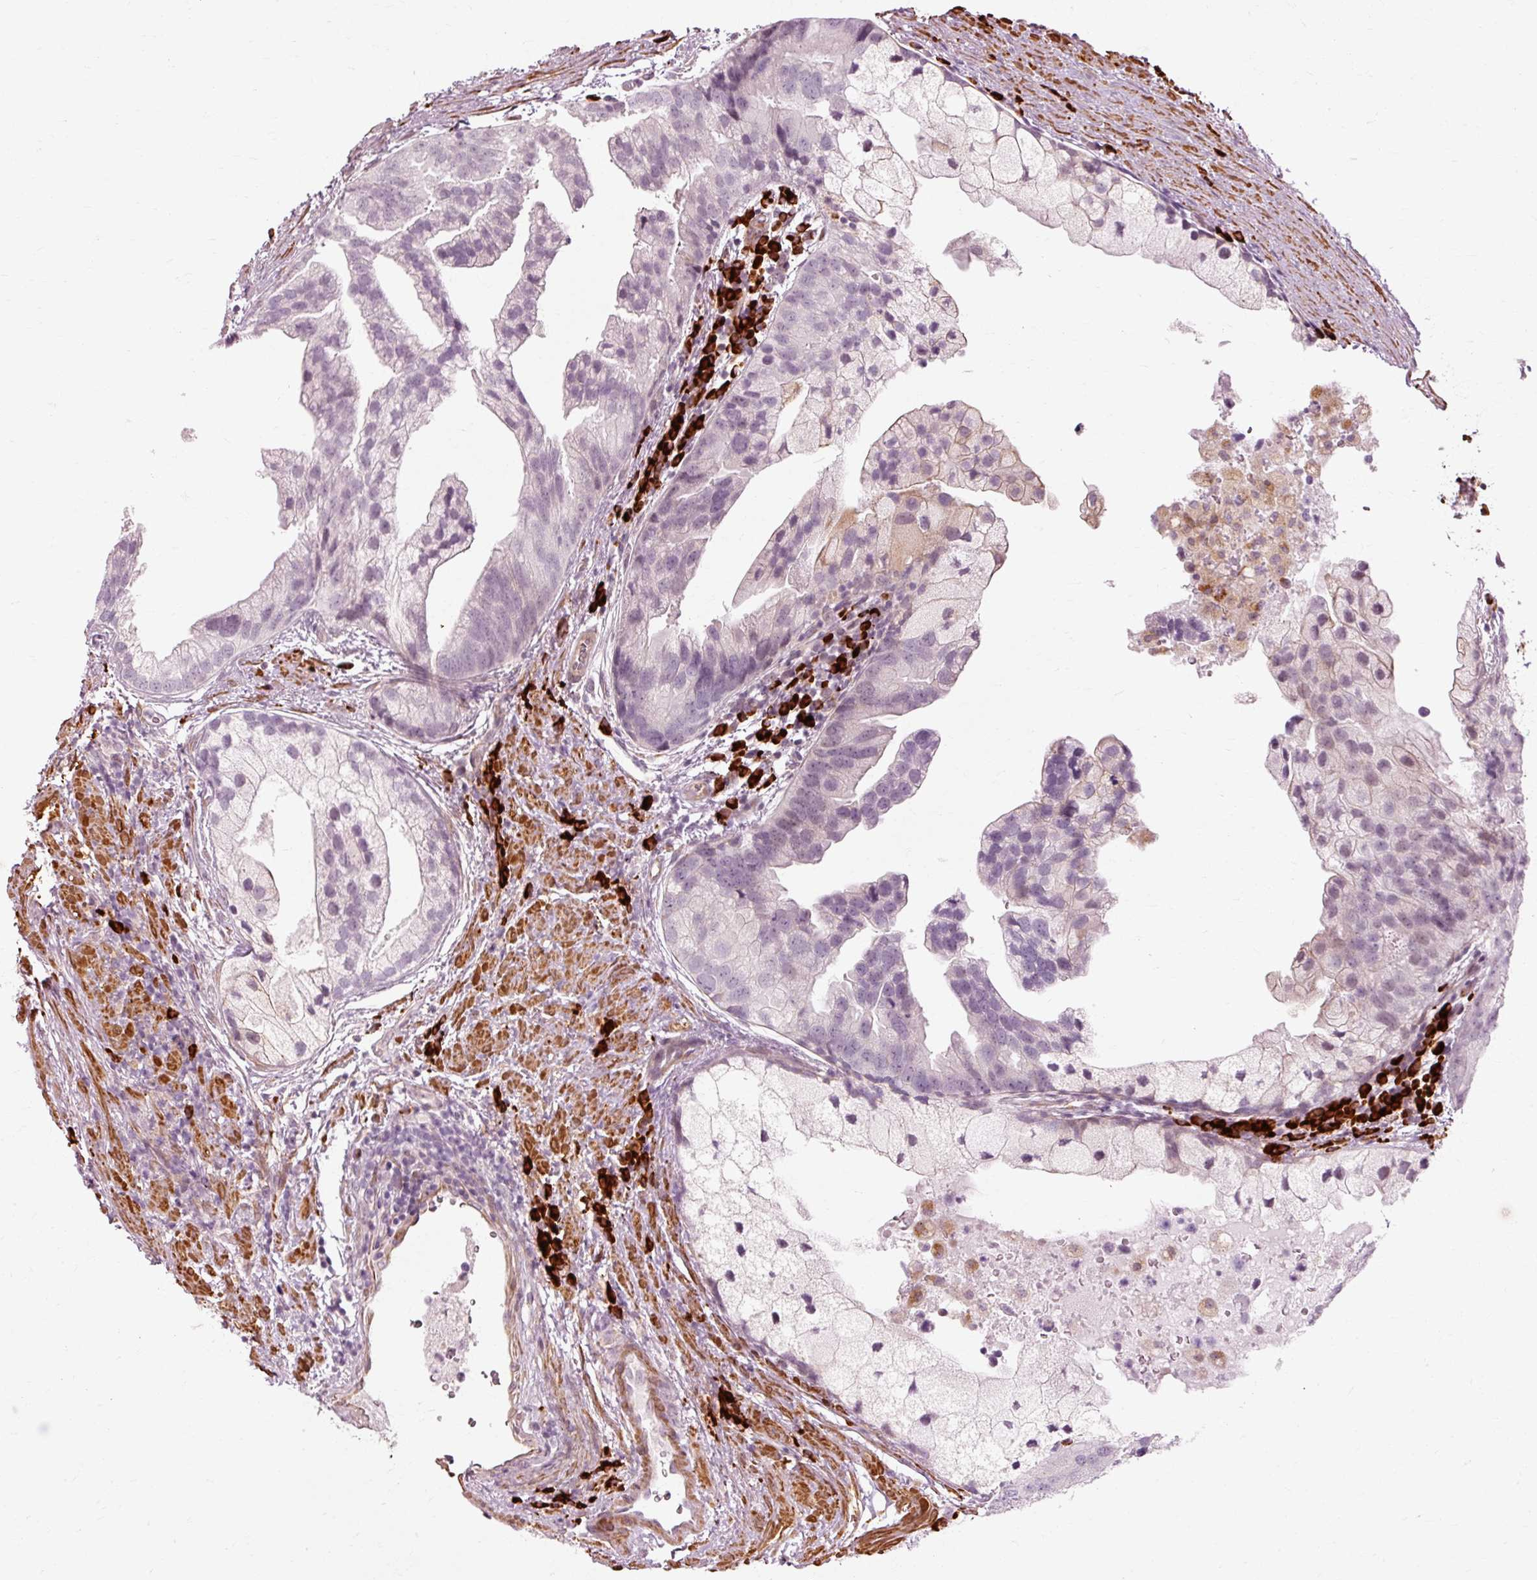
{"staining": {"intensity": "negative", "quantity": "none", "location": "none"}, "tissue": "prostate cancer", "cell_type": "Tumor cells", "image_type": "cancer", "snomed": [{"axis": "morphology", "description": "Adenocarcinoma, High grade"}, {"axis": "topography", "description": "Prostate"}], "caption": "The image exhibits no staining of tumor cells in high-grade adenocarcinoma (prostate).", "gene": "RGPD5", "patient": {"sex": "male", "age": 62}}